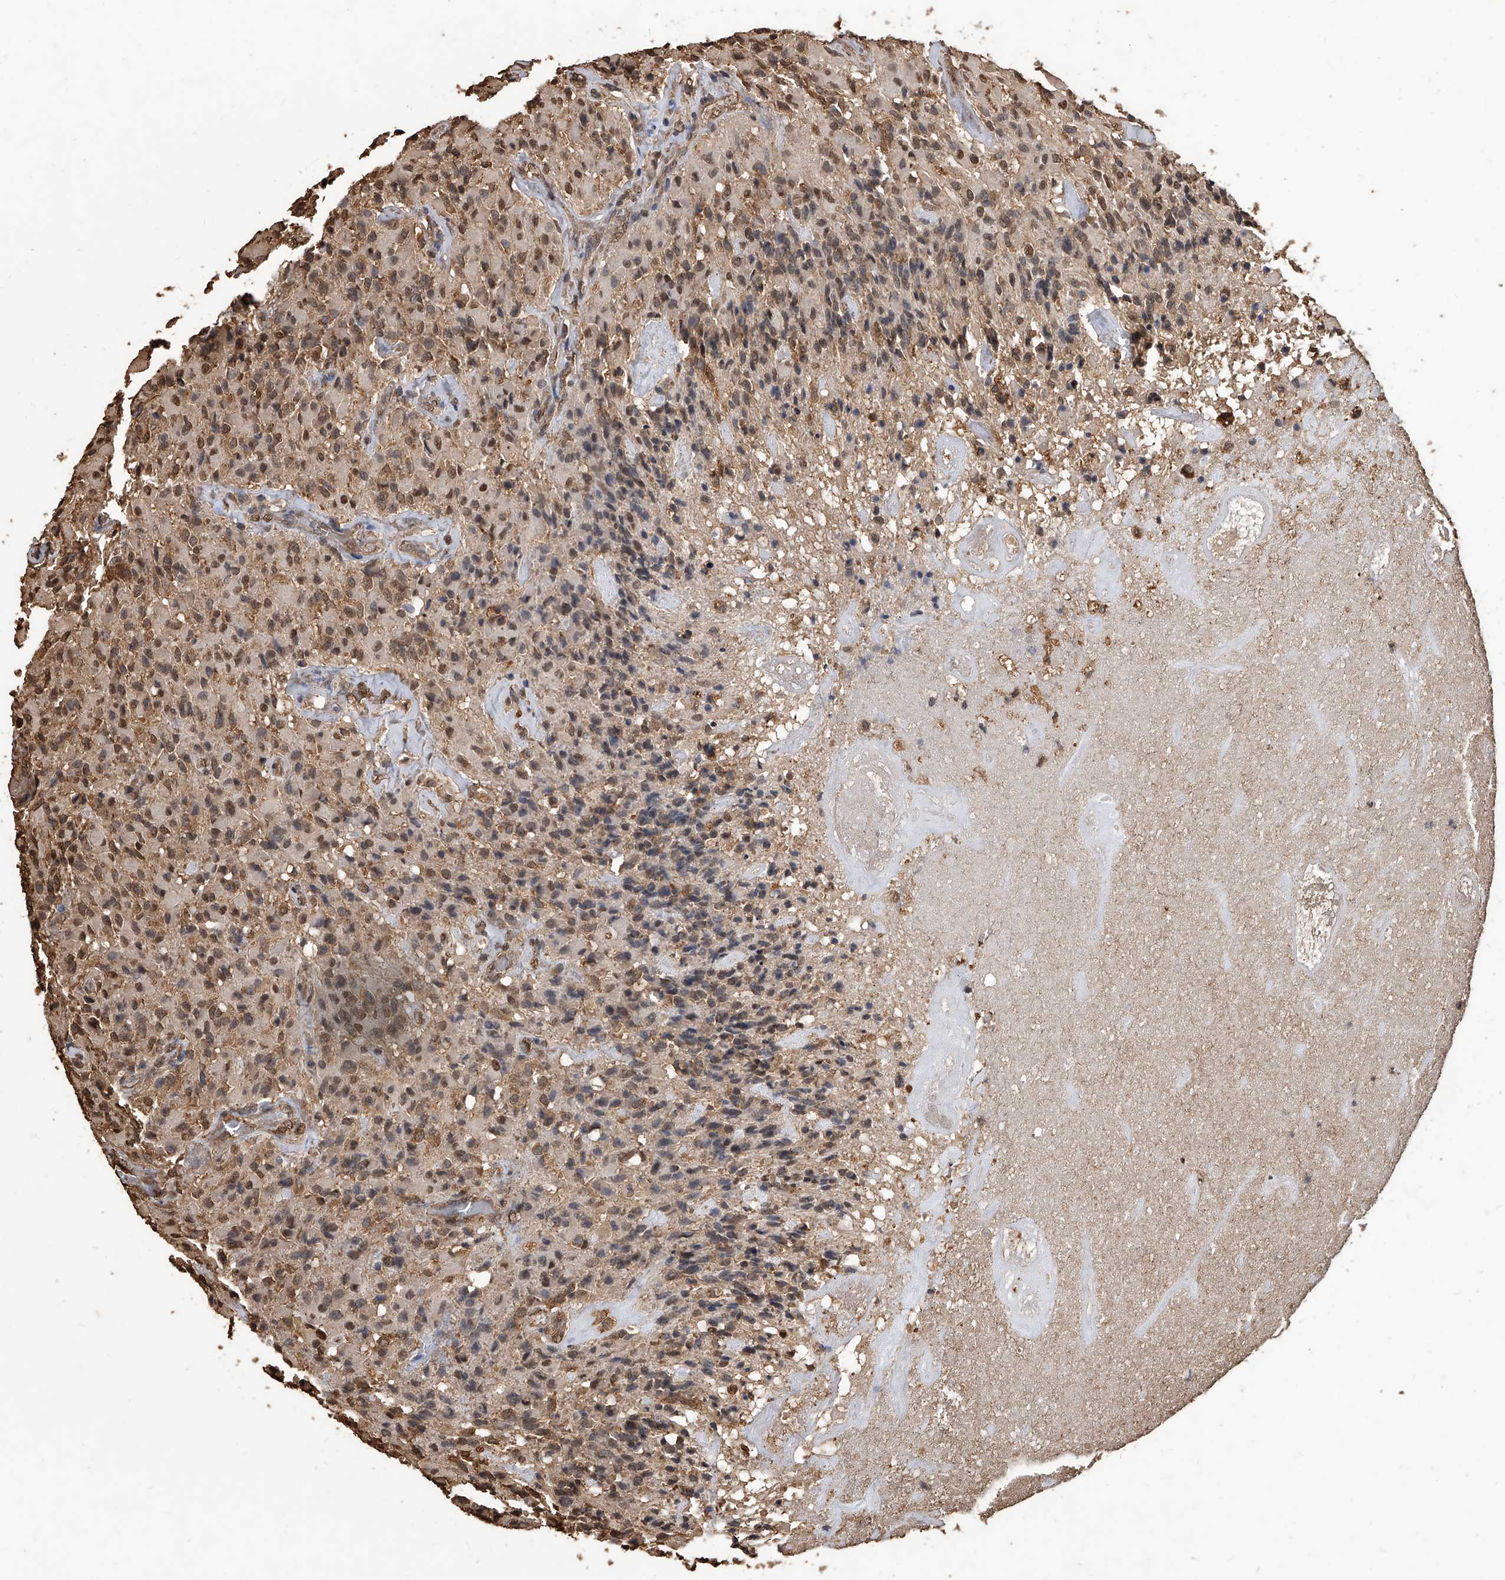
{"staining": {"intensity": "weak", "quantity": "<25%", "location": "cytoplasmic/membranous,nuclear"}, "tissue": "glioma", "cell_type": "Tumor cells", "image_type": "cancer", "snomed": [{"axis": "morphology", "description": "Glioma, malignant, High grade"}, {"axis": "topography", "description": "Brain"}], "caption": "Tumor cells show no significant positivity in glioma.", "gene": "FBXL4", "patient": {"sex": "male", "age": 71}}